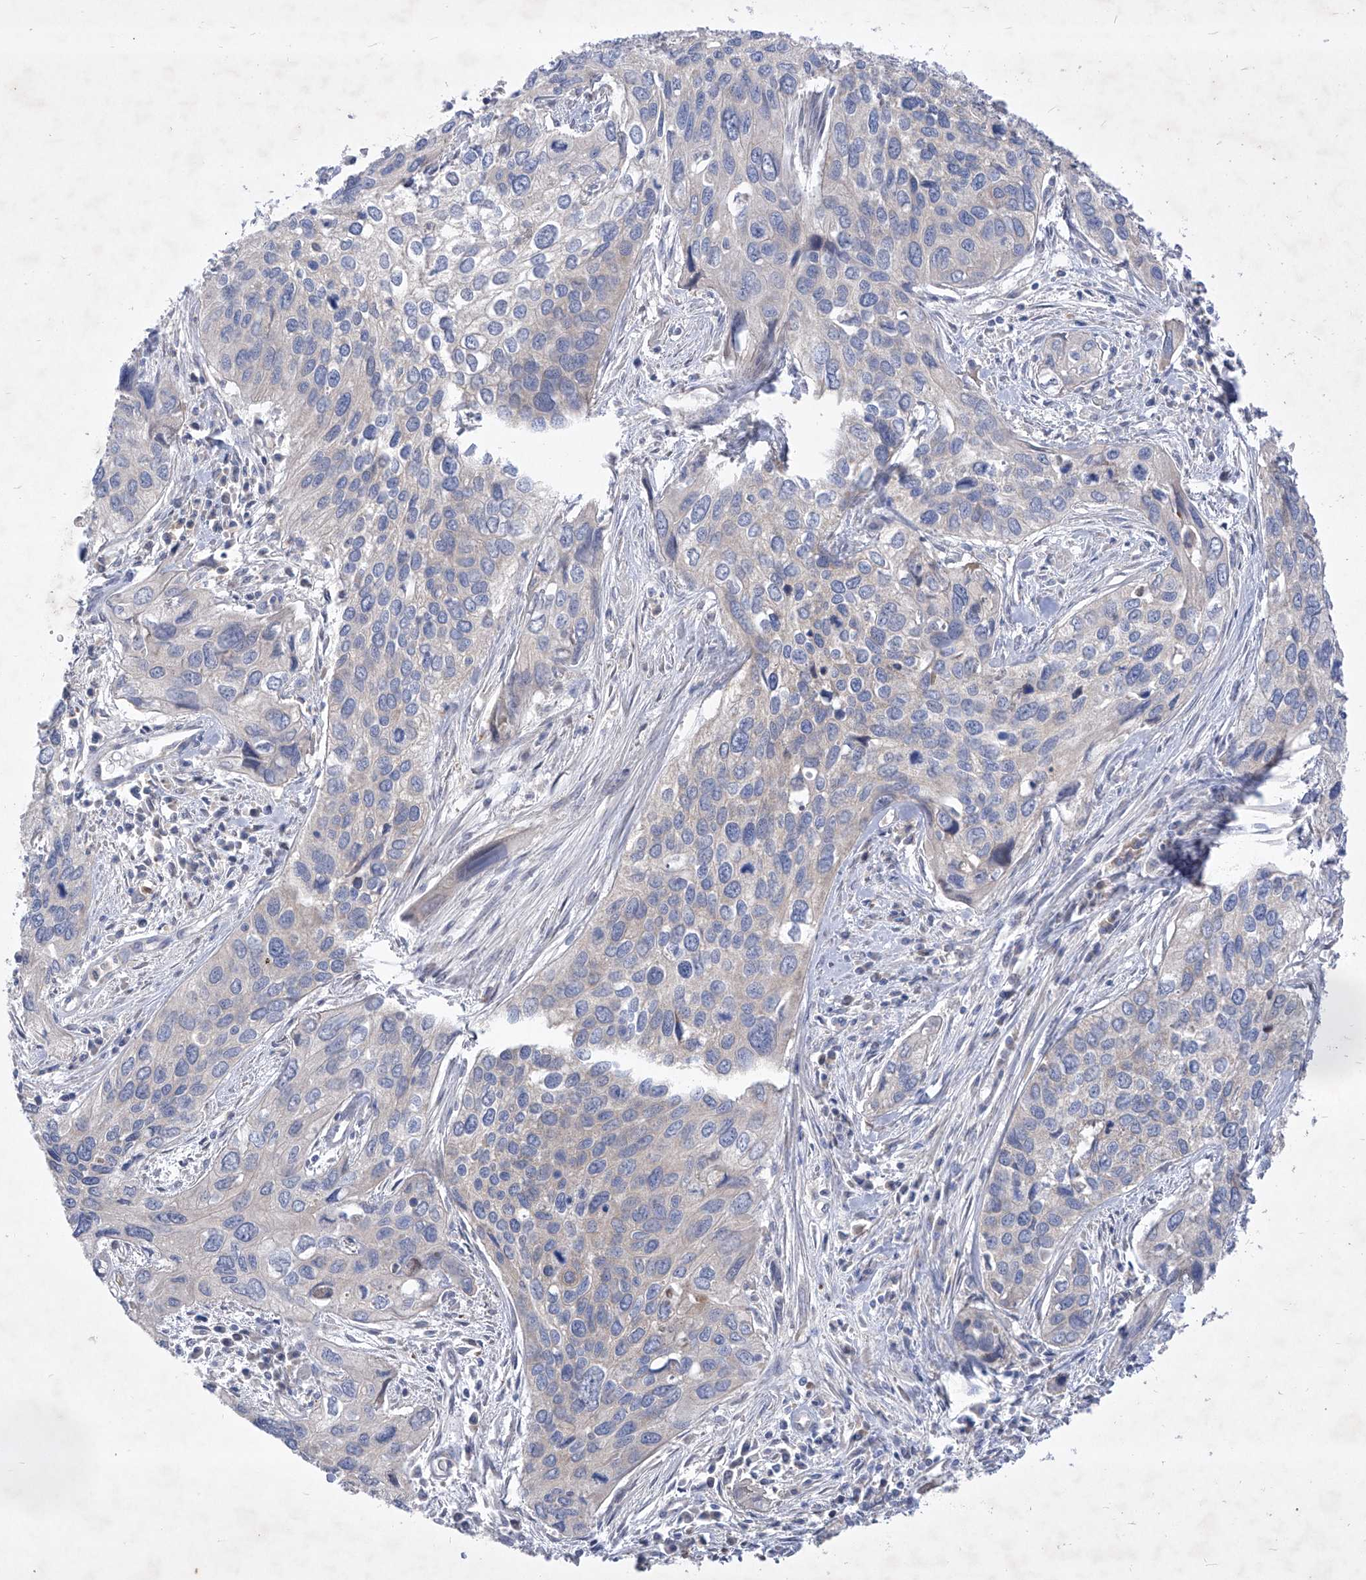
{"staining": {"intensity": "negative", "quantity": "none", "location": "none"}, "tissue": "cervical cancer", "cell_type": "Tumor cells", "image_type": "cancer", "snomed": [{"axis": "morphology", "description": "Squamous cell carcinoma, NOS"}, {"axis": "topography", "description": "Cervix"}], "caption": "Immunohistochemistry (IHC) of squamous cell carcinoma (cervical) shows no staining in tumor cells.", "gene": "COQ3", "patient": {"sex": "female", "age": 55}}